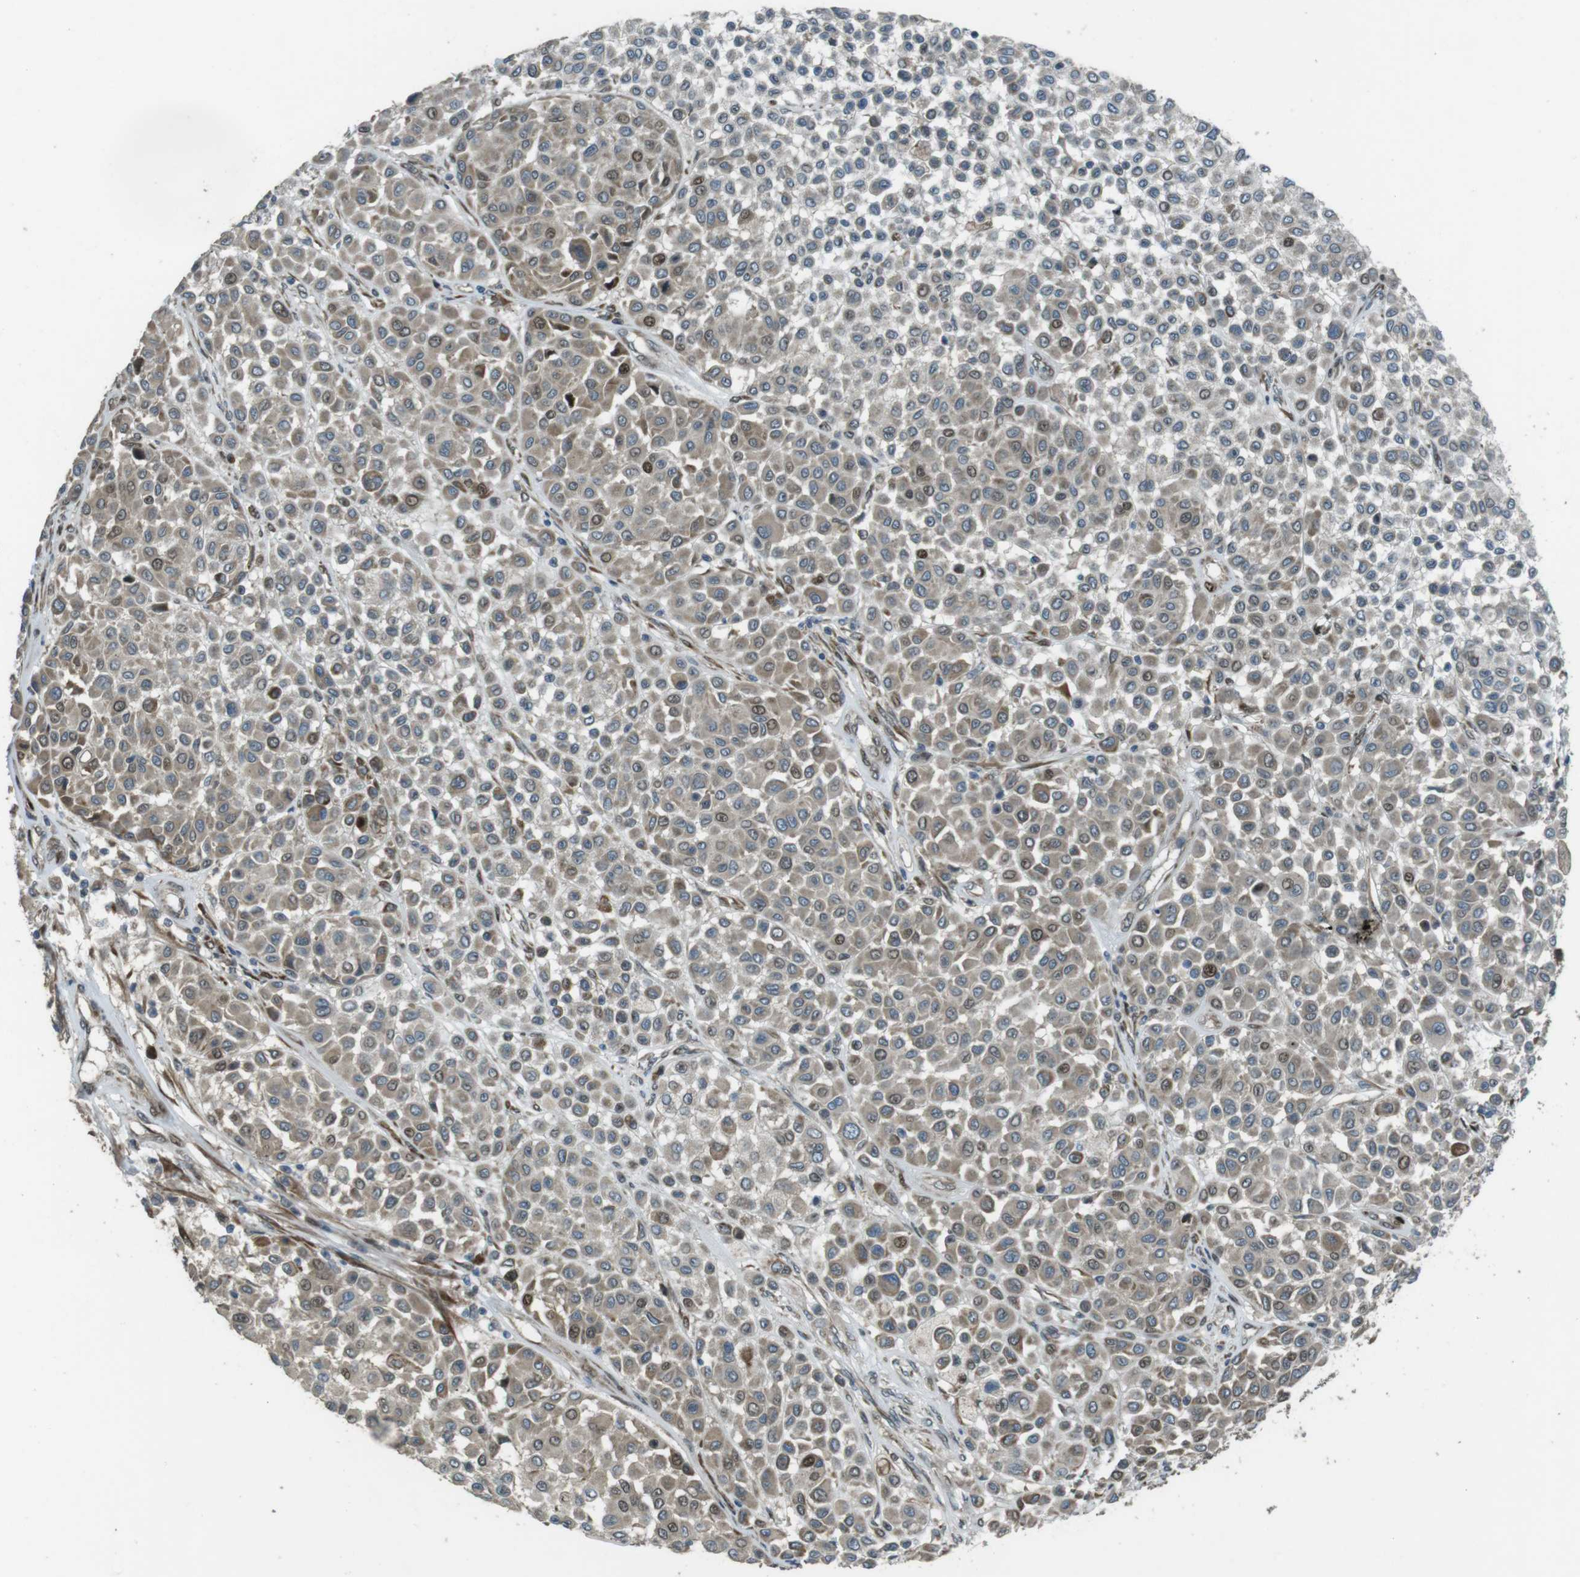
{"staining": {"intensity": "moderate", "quantity": "25%-75%", "location": "cytoplasmic/membranous,nuclear"}, "tissue": "melanoma", "cell_type": "Tumor cells", "image_type": "cancer", "snomed": [{"axis": "morphology", "description": "Malignant melanoma, Metastatic site"}, {"axis": "topography", "description": "Soft tissue"}], "caption": "Immunohistochemistry of human melanoma demonstrates medium levels of moderate cytoplasmic/membranous and nuclear positivity in approximately 25%-75% of tumor cells. (Stains: DAB in brown, nuclei in blue, Microscopy: brightfield microscopy at high magnification).", "gene": "ZNF330", "patient": {"sex": "male", "age": 41}}